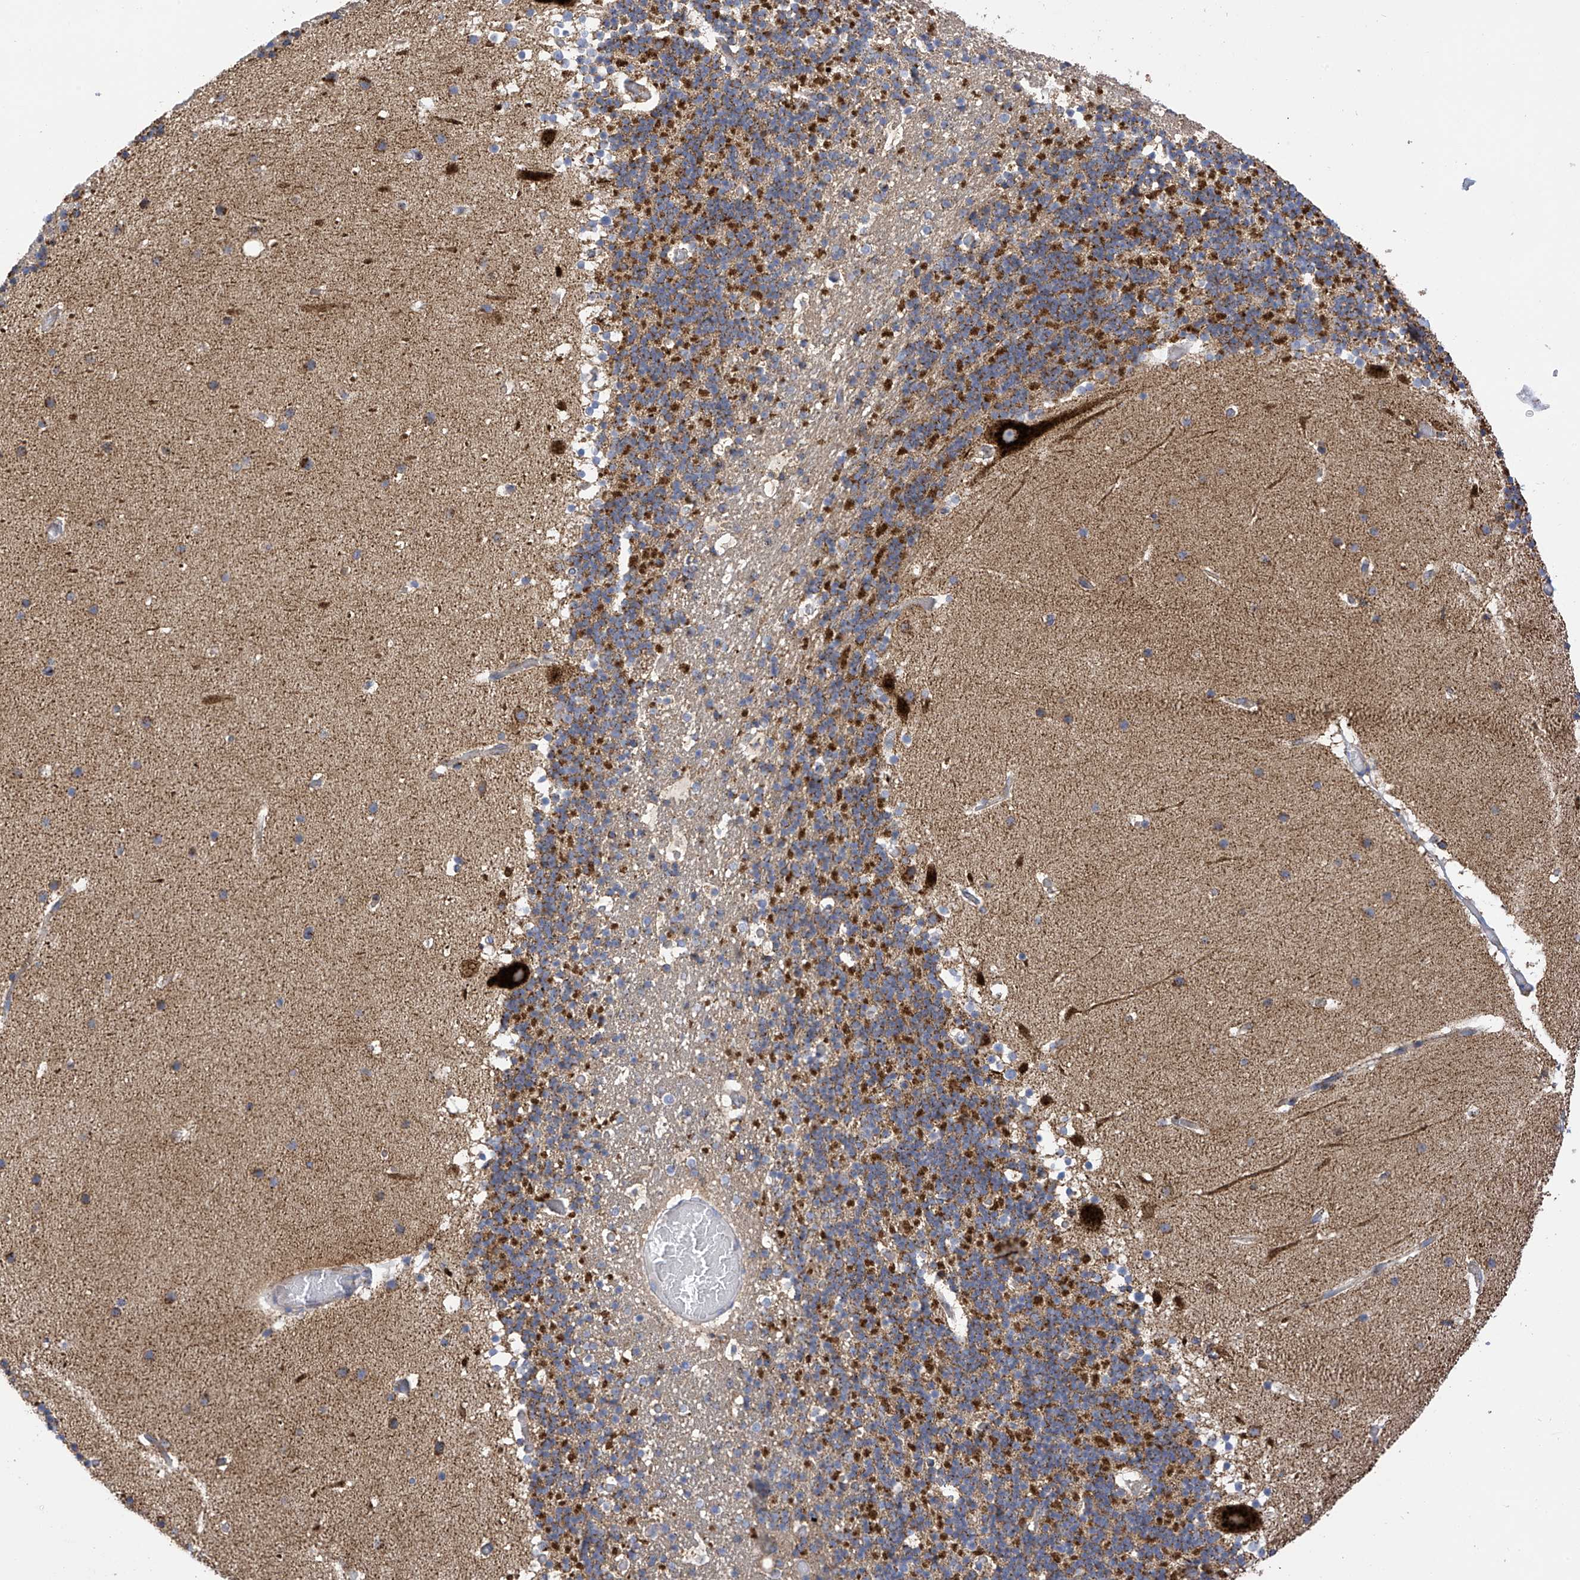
{"staining": {"intensity": "weak", "quantity": ">75%", "location": "cytoplasmic/membranous"}, "tissue": "cerebellum", "cell_type": "Cells in granular layer", "image_type": "normal", "snomed": [{"axis": "morphology", "description": "Normal tissue, NOS"}, {"axis": "topography", "description": "Cerebellum"}], "caption": "Immunohistochemical staining of unremarkable cerebellum shows >75% levels of weak cytoplasmic/membranous protein expression in about >75% of cells in granular layer. The protein is shown in brown color, while the nuclei are stained blue.", "gene": "ITM2B", "patient": {"sex": "male", "age": 57}}